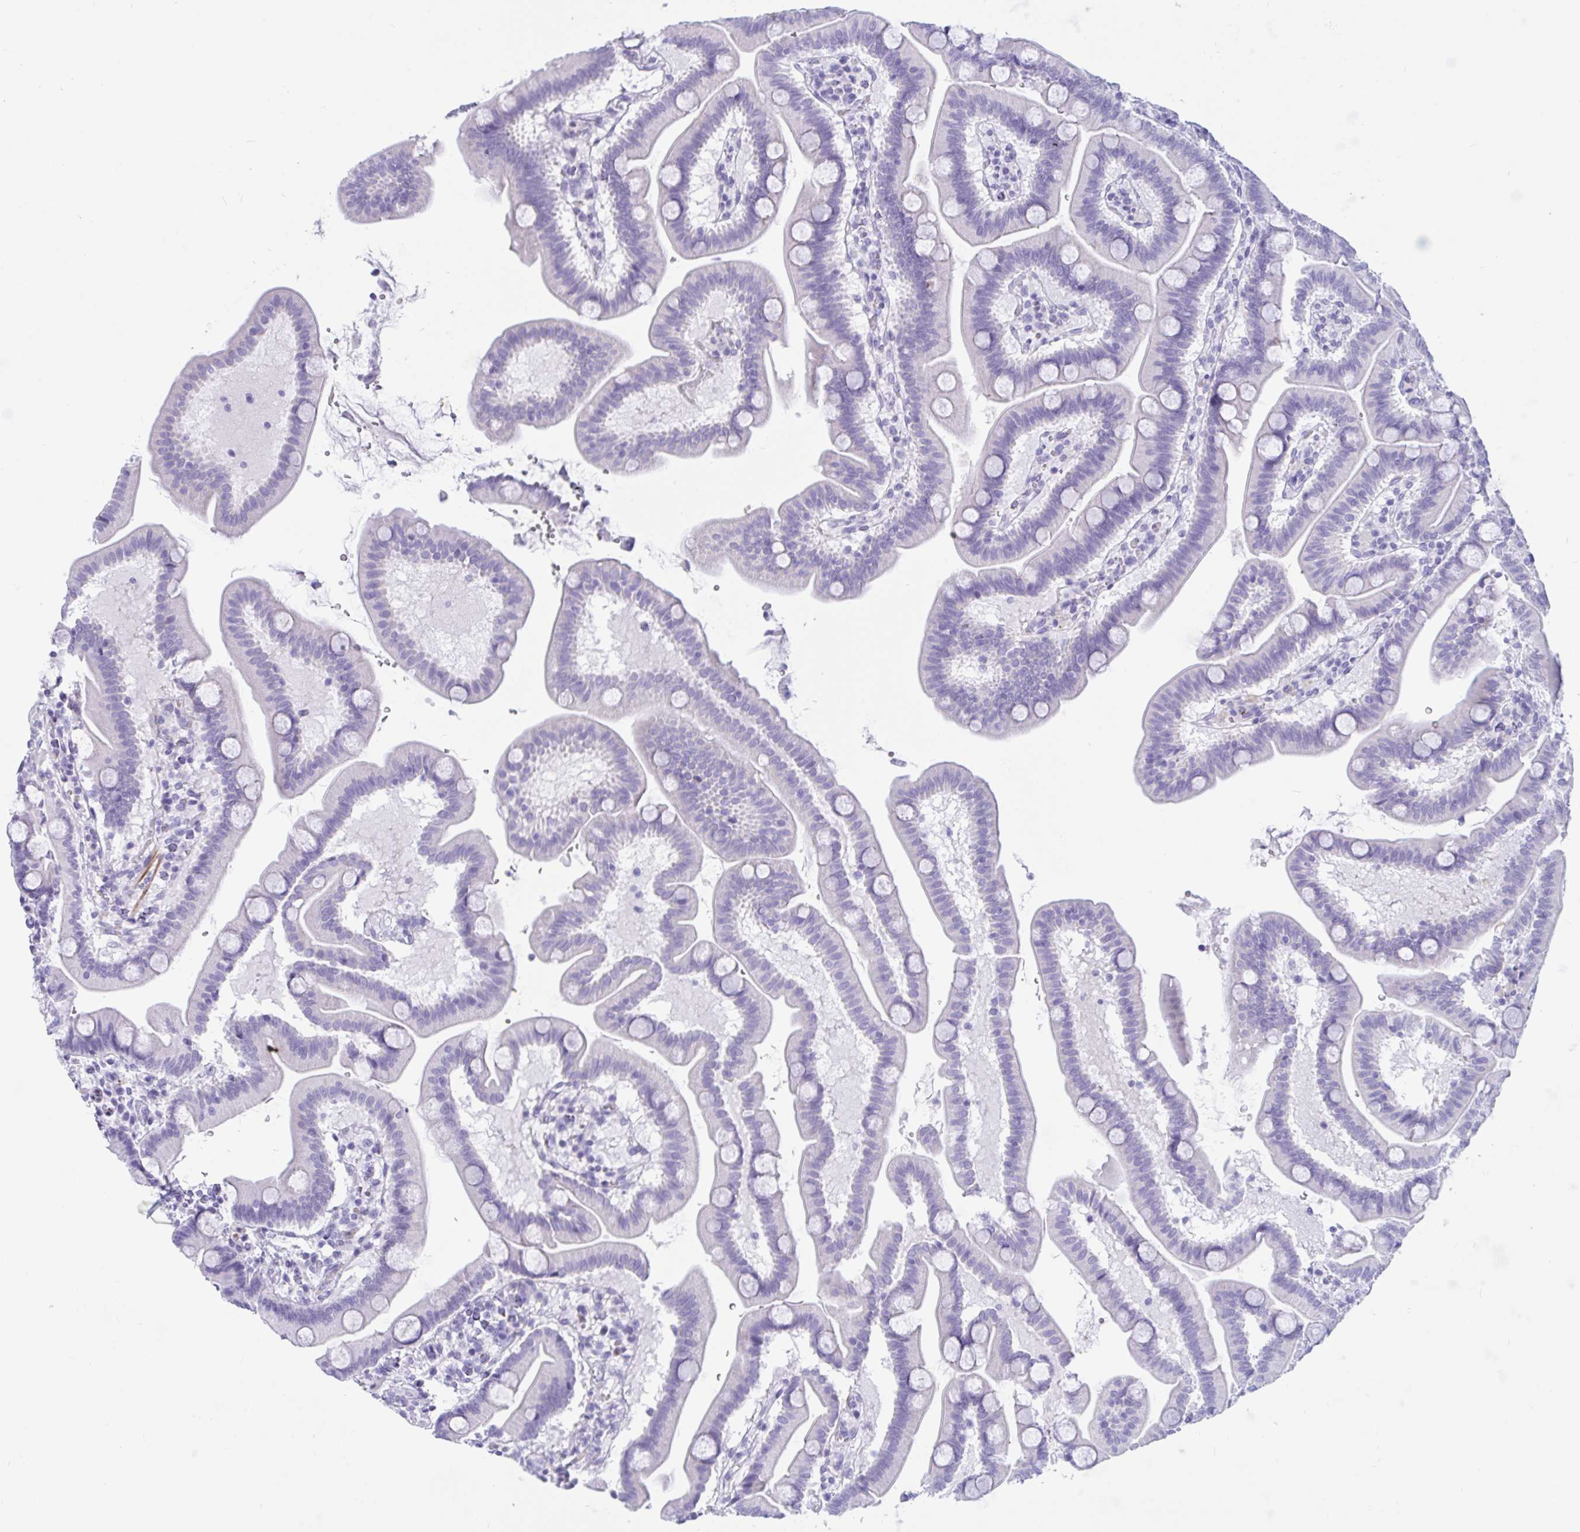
{"staining": {"intensity": "negative", "quantity": "none", "location": "none"}, "tissue": "duodenum", "cell_type": "Glandular cells", "image_type": "normal", "snomed": [{"axis": "morphology", "description": "Normal tissue, NOS"}, {"axis": "topography", "description": "Duodenum"}], "caption": "Glandular cells show no significant positivity in normal duodenum.", "gene": "OXLD1", "patient": {"sex": "male", "age": 59}}